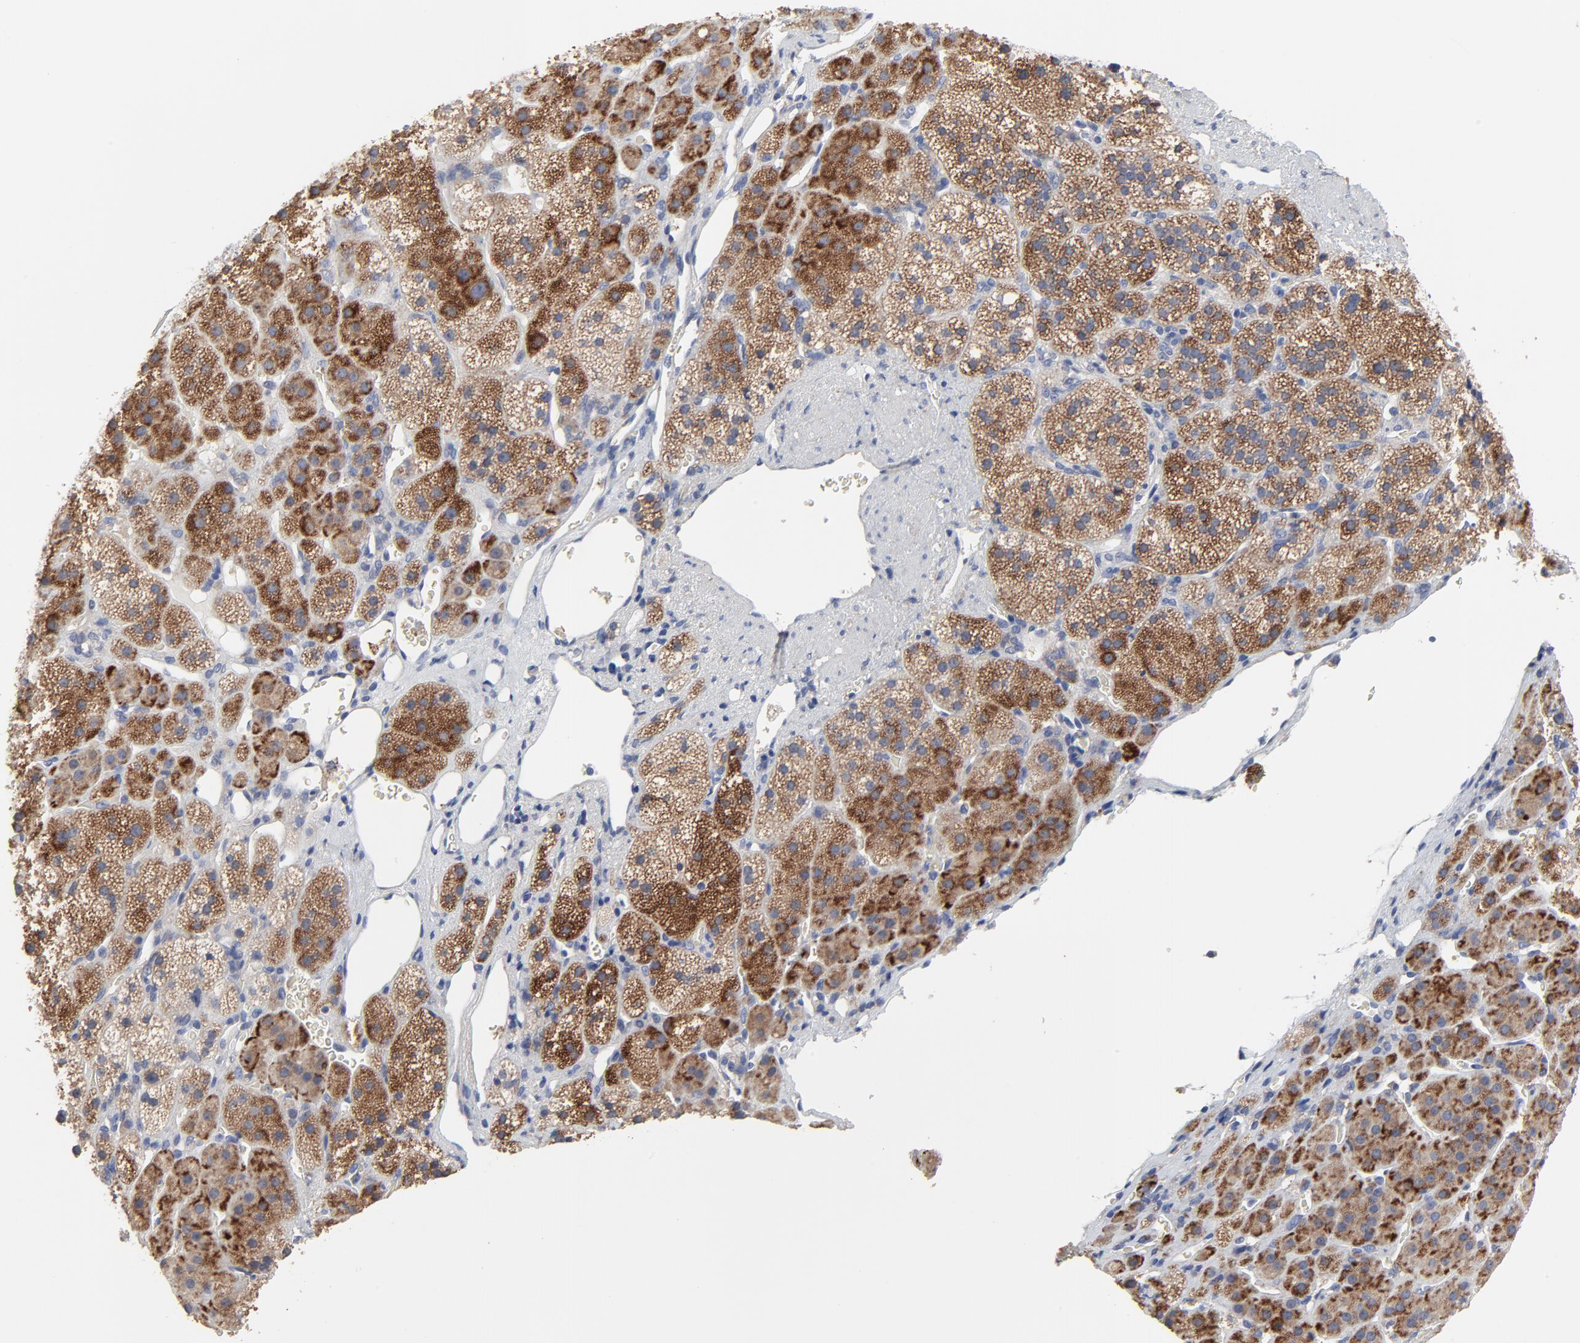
{"staining": {"intensity": "strong", "quantity": ">75%", "location": "cytoplasmic/membranous"}, "tissue": "adrenal gland", "cell_type": "Glandular cells", "image_type": "normal", "snomed": [{"axis": "morphology", "description": "Normal tissue, NOS"}, {"axis": "topography", "description": "Adrenal gland"}], "caption": "Immunohistochemistry (DAB (3,3'-diaminobenzidine)) staining of normal human adrenal gland demonstrates strong cytoplasmic/membranous protein expression in about >75% of glandular cells. (brown staining indicates protein expression, while blue staining denotes nuclei).", "gene": "DHRSX", "patient": {"sex": "female", "age": 44}}